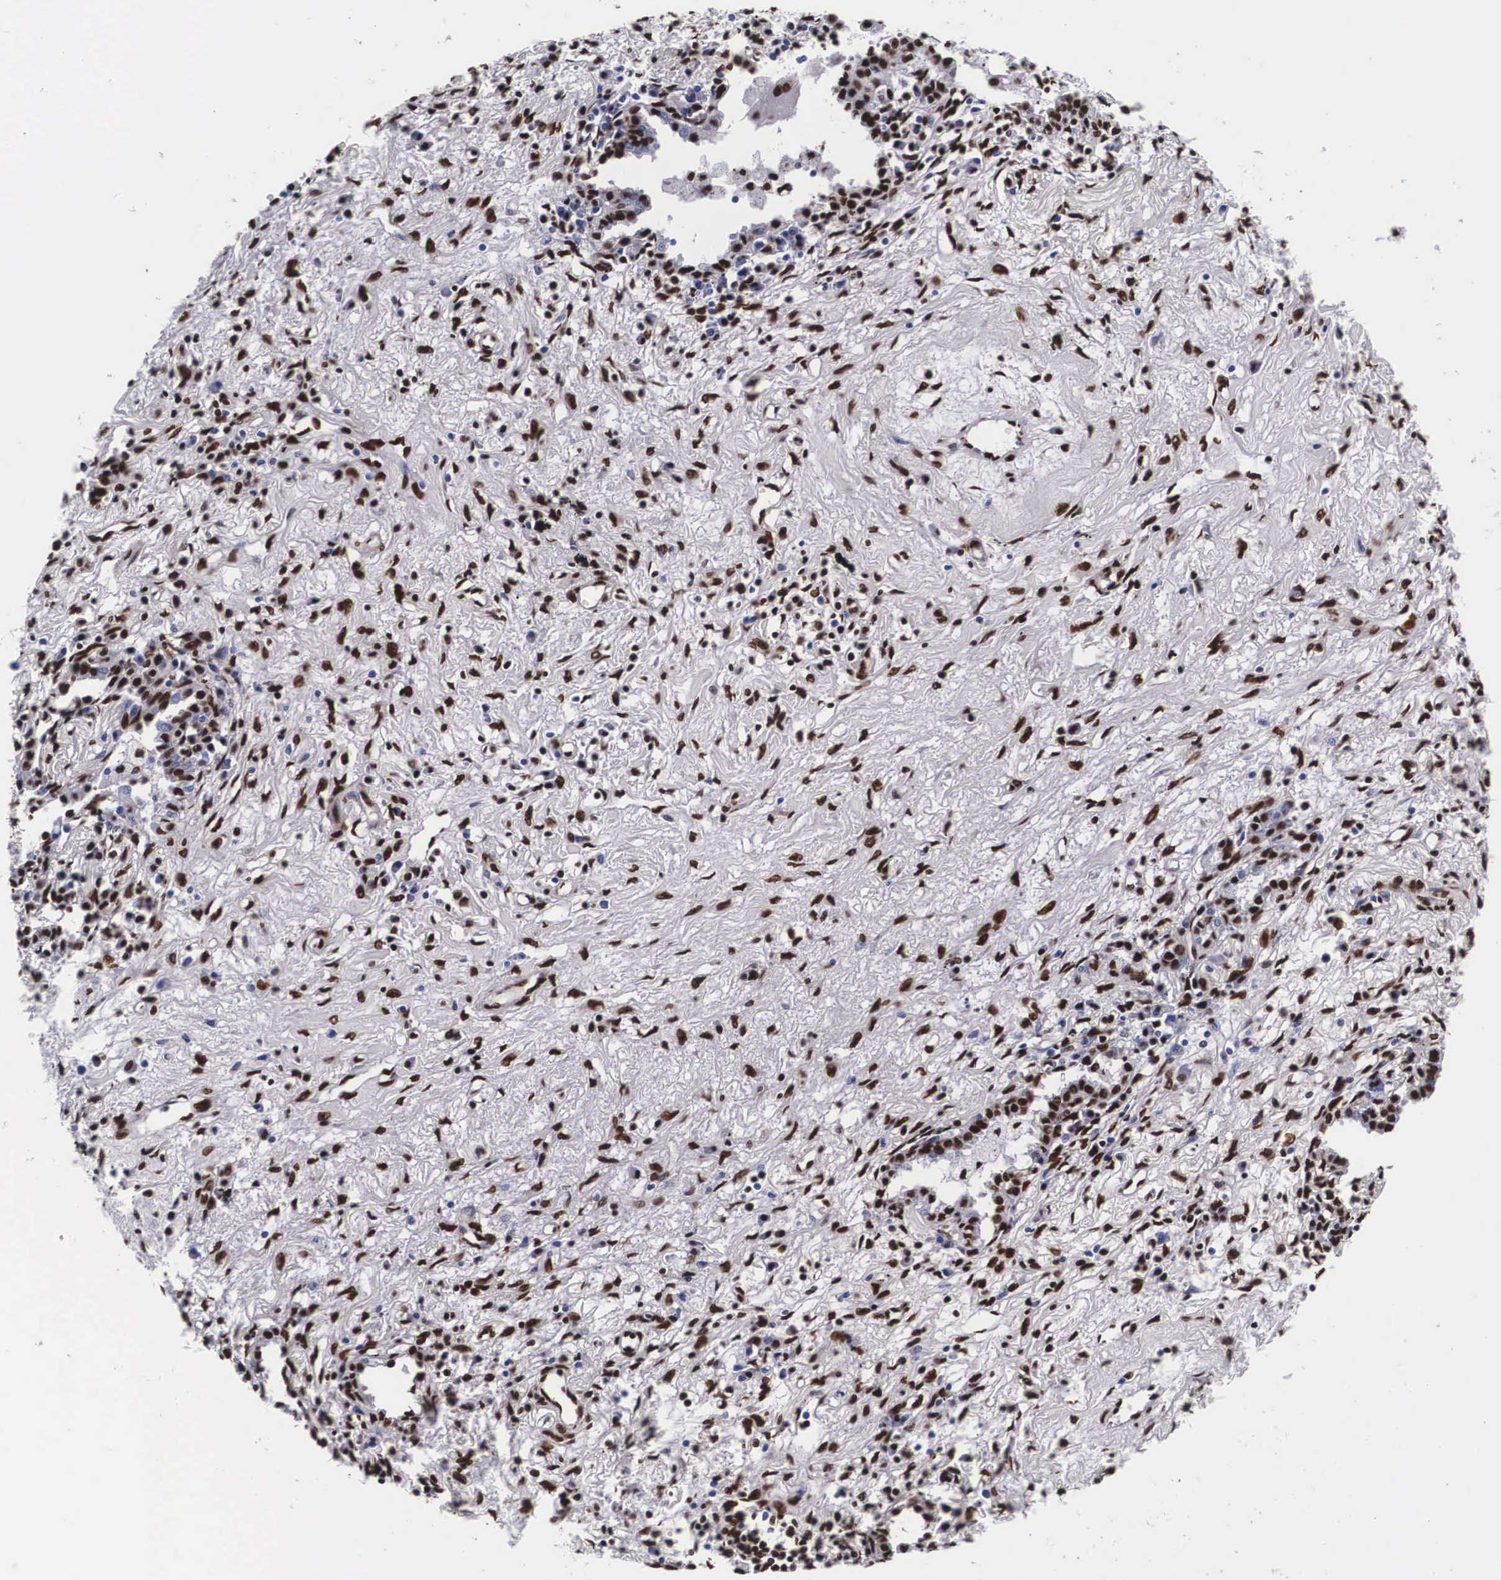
{"staining": {"intensity": "strong", "quantity": "25%-75%", "location": "cytoplasmic/membranous,nuclear"}, "tissue": "lung cancer", "cell_type": "Tumor cells", "image_type": "cancer", "snomed": [{"axis": "morphology", "description": "Adenocarcinoma, NOS"}, {"axis": "topography", "description": "Lung"}], "caption": "Human adenocarcinoma (lung) stained with a protein marker displays strong staining in tumor cells.", "gene": "PABPN1", "patient": {"sex": "male", "age": 60}}